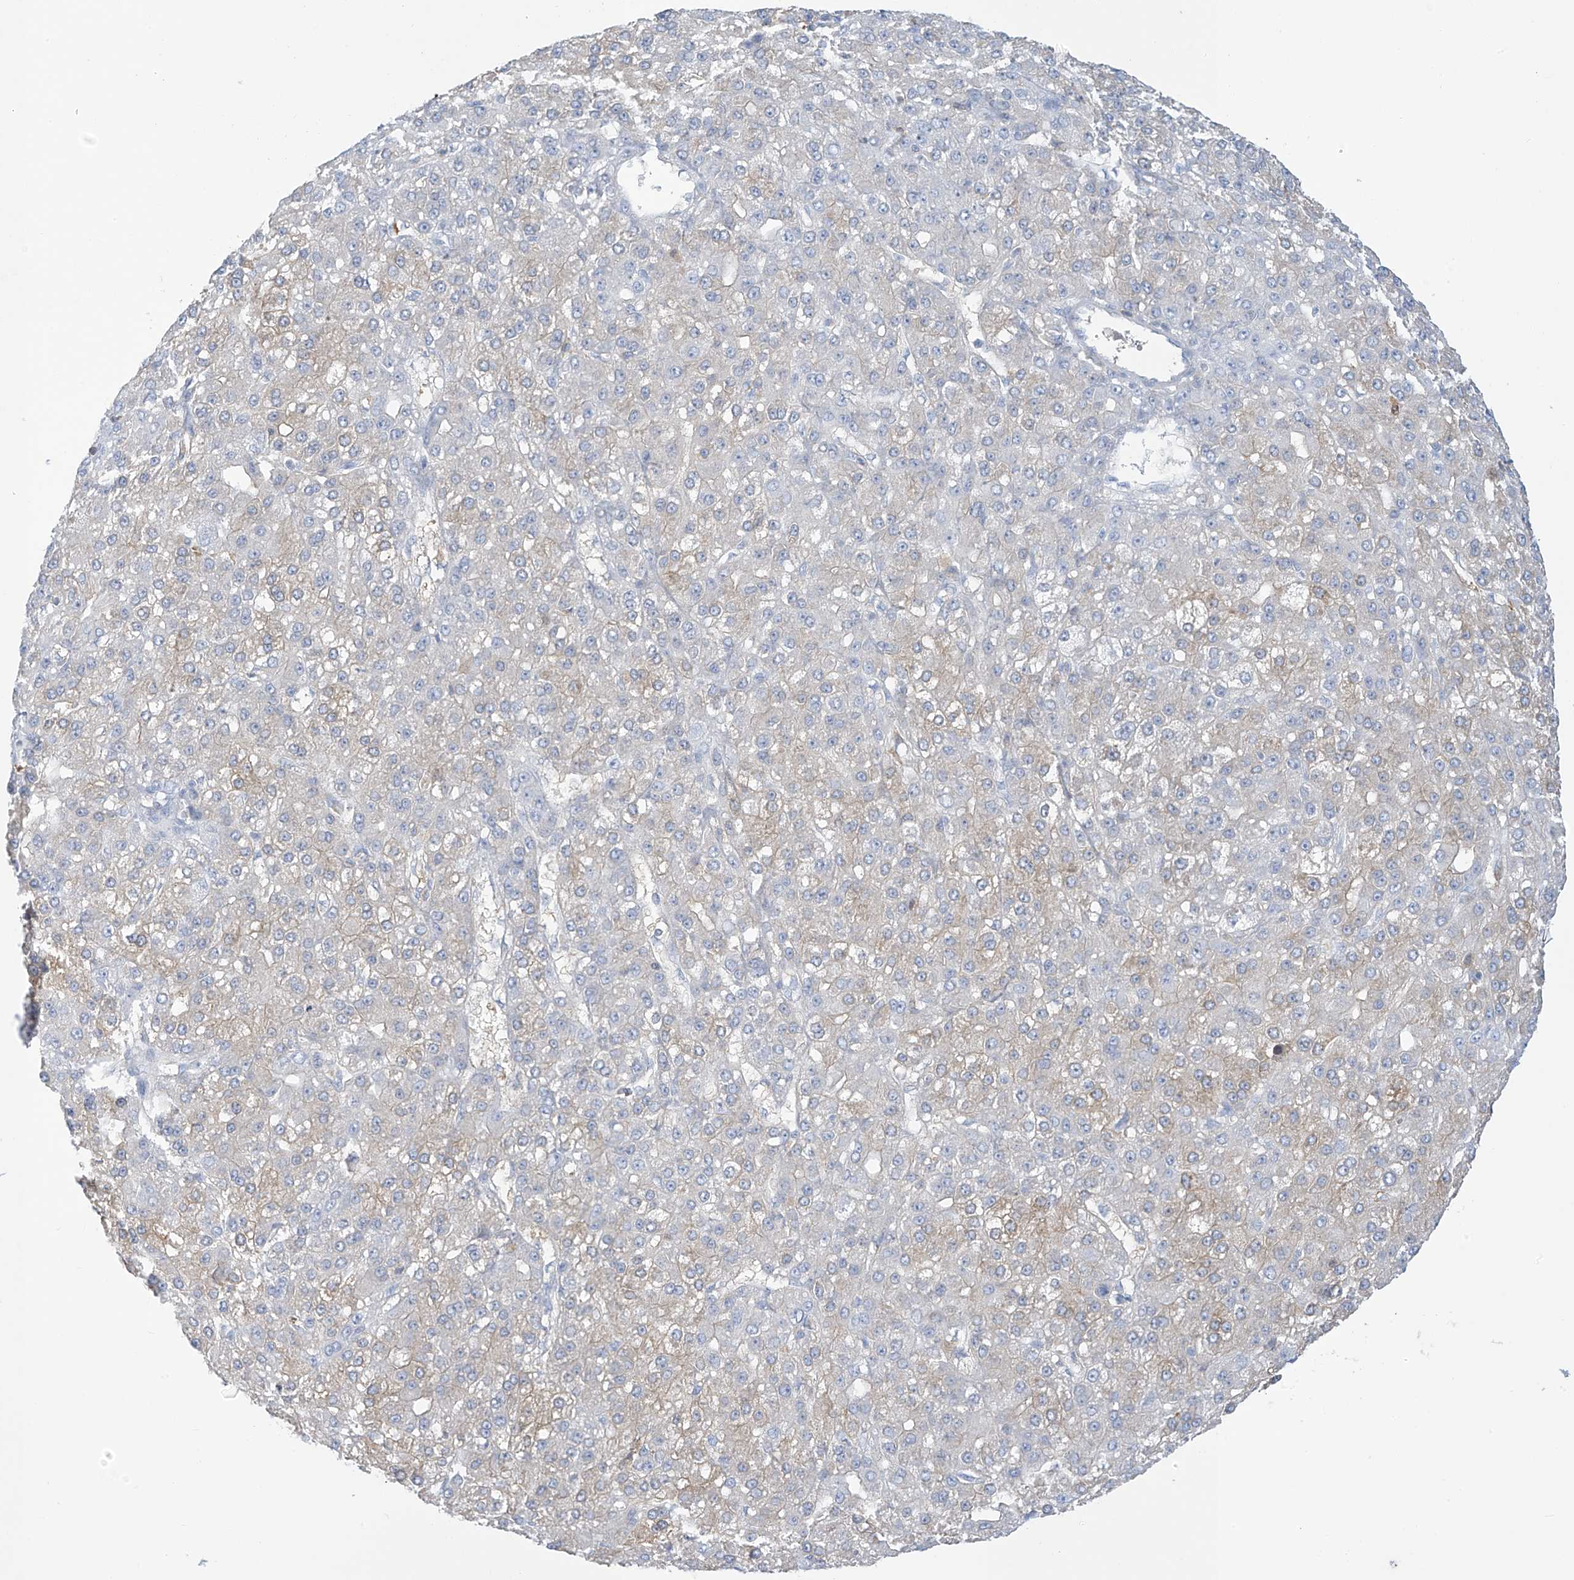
{"staining": {"intensity": "weak", "quantity": "<25%", "location": "cytoplasmic/membranous"}, "tissue": "liver cancer", "cell_type": "Tumor cells", "image_type": "cancer", "snomed": [{"axis": "morphology", "description": "Carcinoma, Hepatocellular, NOS"}, {"axis": "topography", "description": "Liver"}], "caption": "Immunohistochemistry micrograph of liver hepatocellular carcinoma stained for a protein (brown), which reveals no positivity in tumor cells.", "gene": "TRMT2B", "patient": {"sex": "male", "age": 67}}